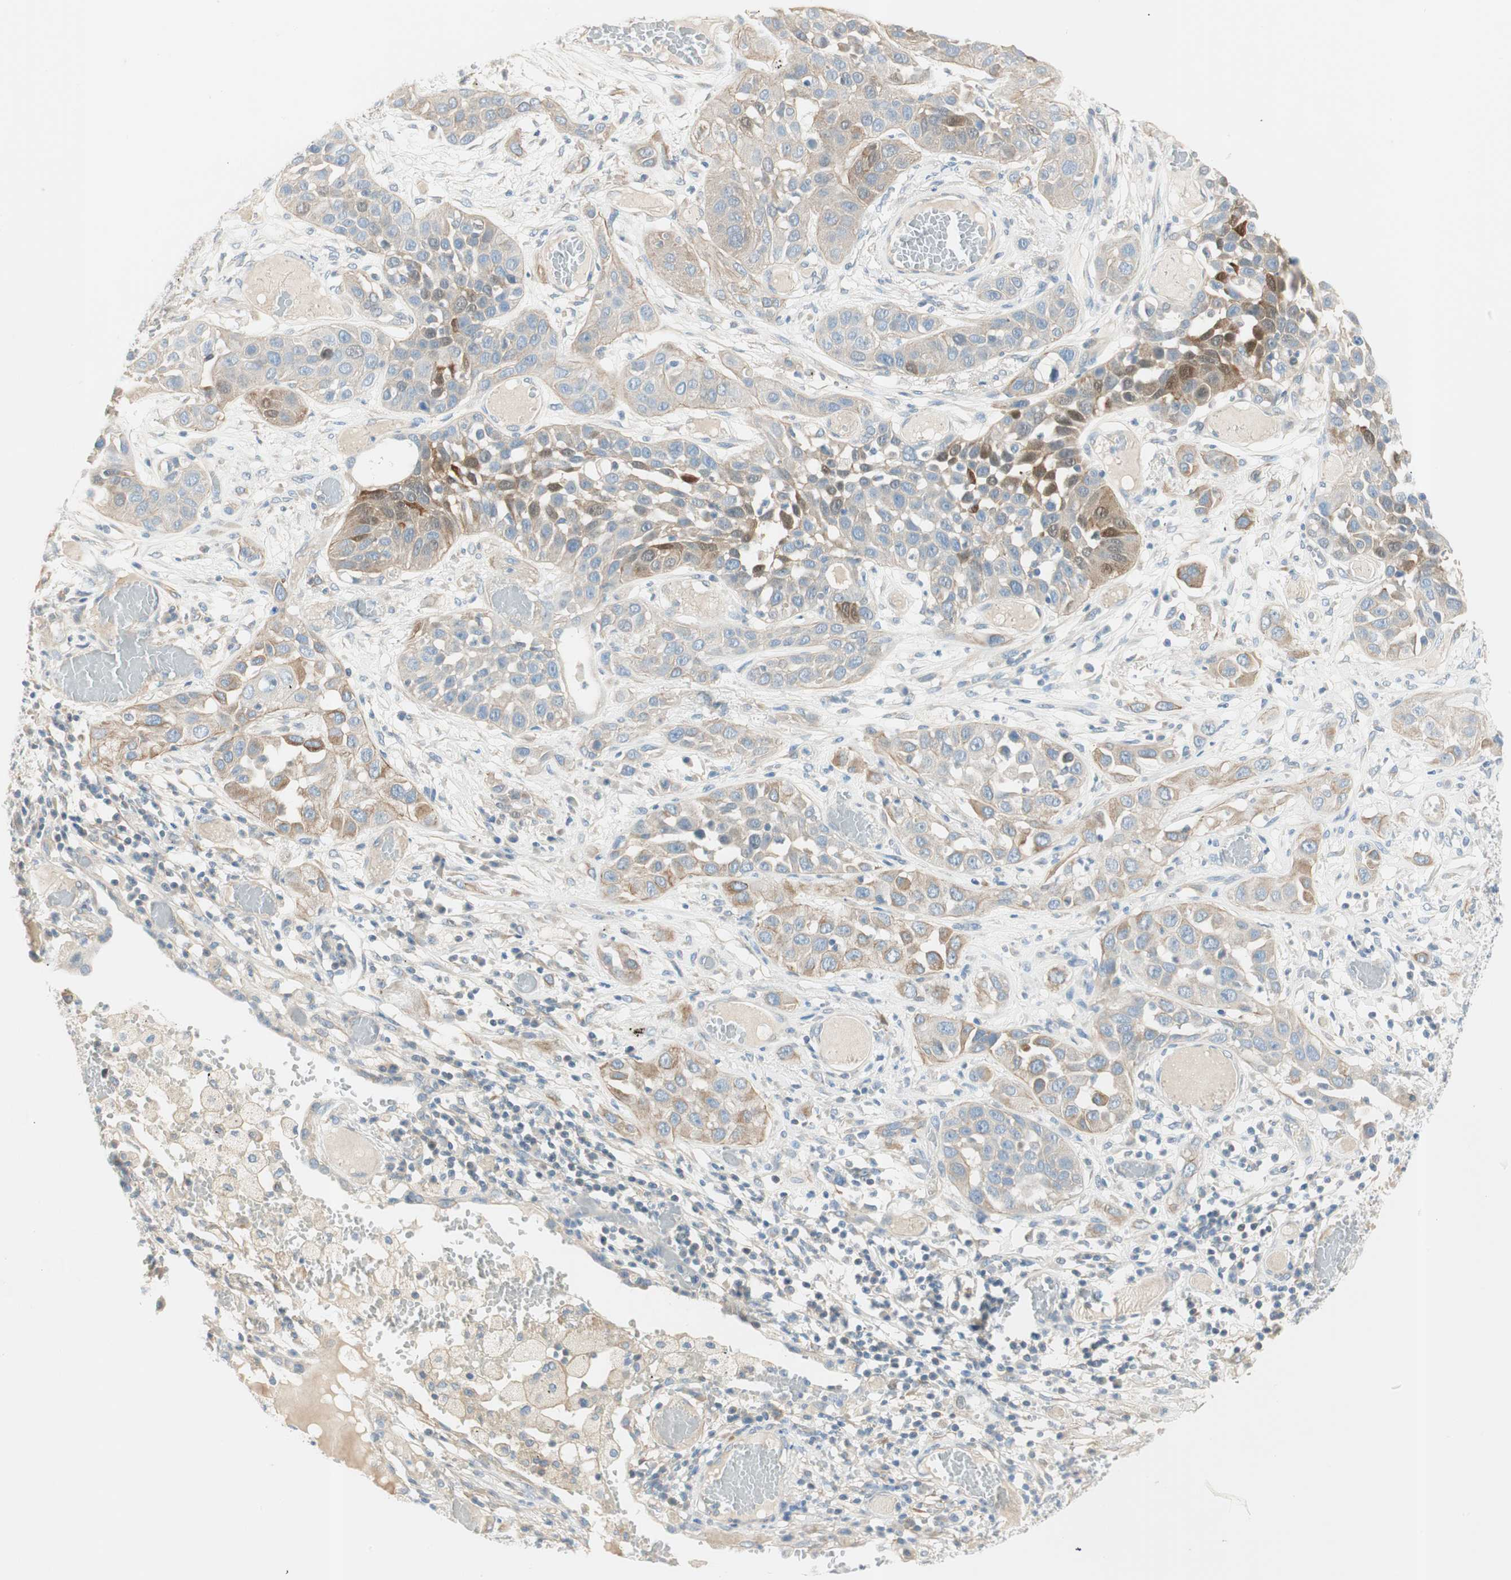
{"staining": {"intensity": "moderate", "quantity": "<25%", "location": "cytoplasmic/membranous,nuclear"}, "tissue": "lung cancer", "cell_type": "Tumor cells", "image_type": "cancer", "snomed": [{"axis": "morphology", "description": "Squamous cell carcinoma, NOS"}, {"axis": "topography", "description": "Lung"}], "caption": "Squamous cell carcinoma (lung) stained for a protein exhibits moderate cytoplasmic/membranous and nuclear positivity in tumor cells.", "gene": "CDK3", "patient": {"sex": "male", "age": 71}}